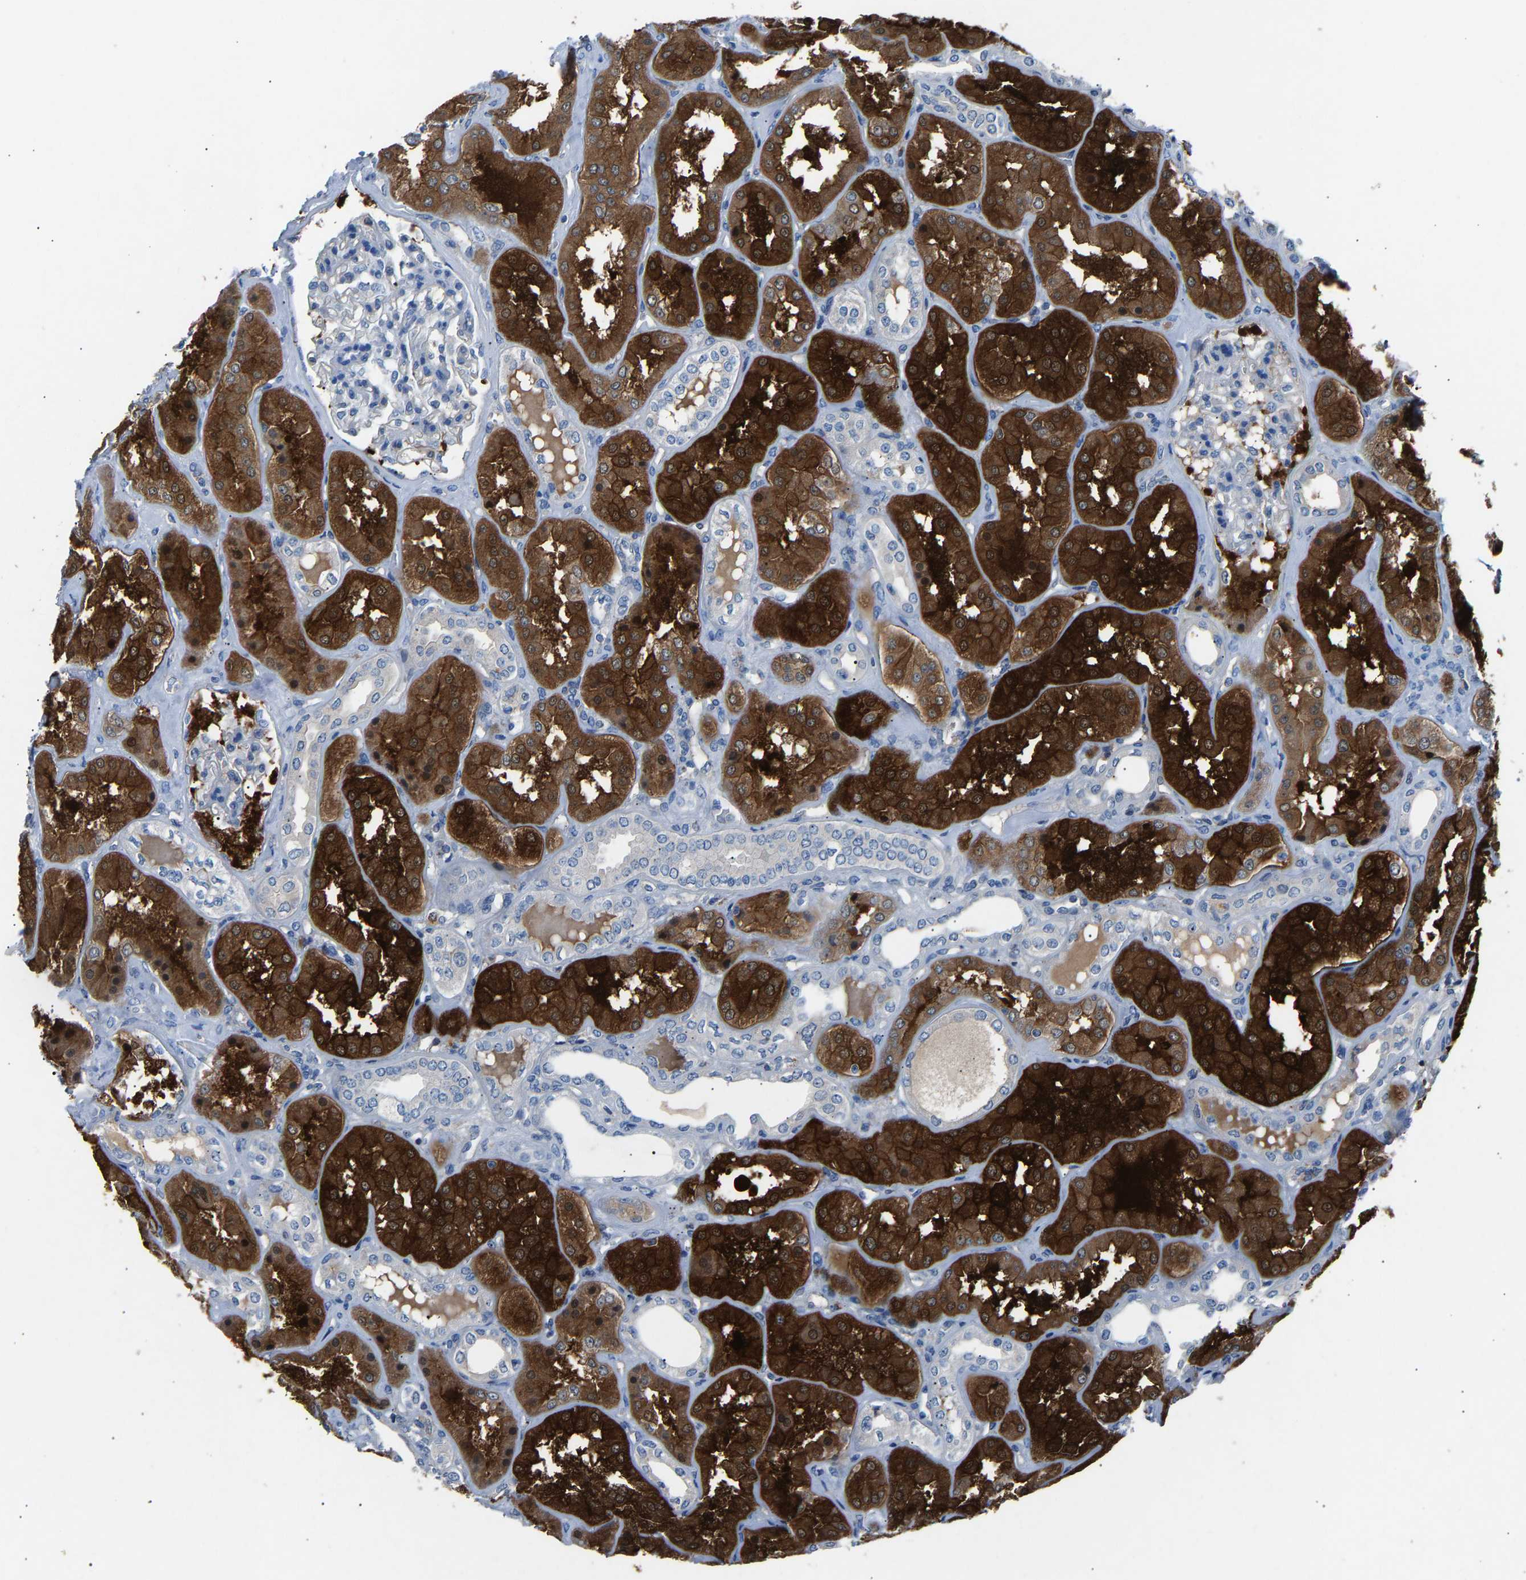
{"staining": {"intensity": "negative", "quantity": "none", "location": "none"}, "tissue": "kidney", "cell_type": "Cells in glomeruli", "image_type": "normal", "snomed": [{"axis": "morphology", "description": "Normal tissue, NOS"}, {"axis": "topography", "description": "Kidney"}], "caption": "Immunohistochemical staining of normal human kidney reveals no significant positivity in cells in glomeruli.", "gene": "DNAAF5", "patient": {"sex": "female", "age": 56}}